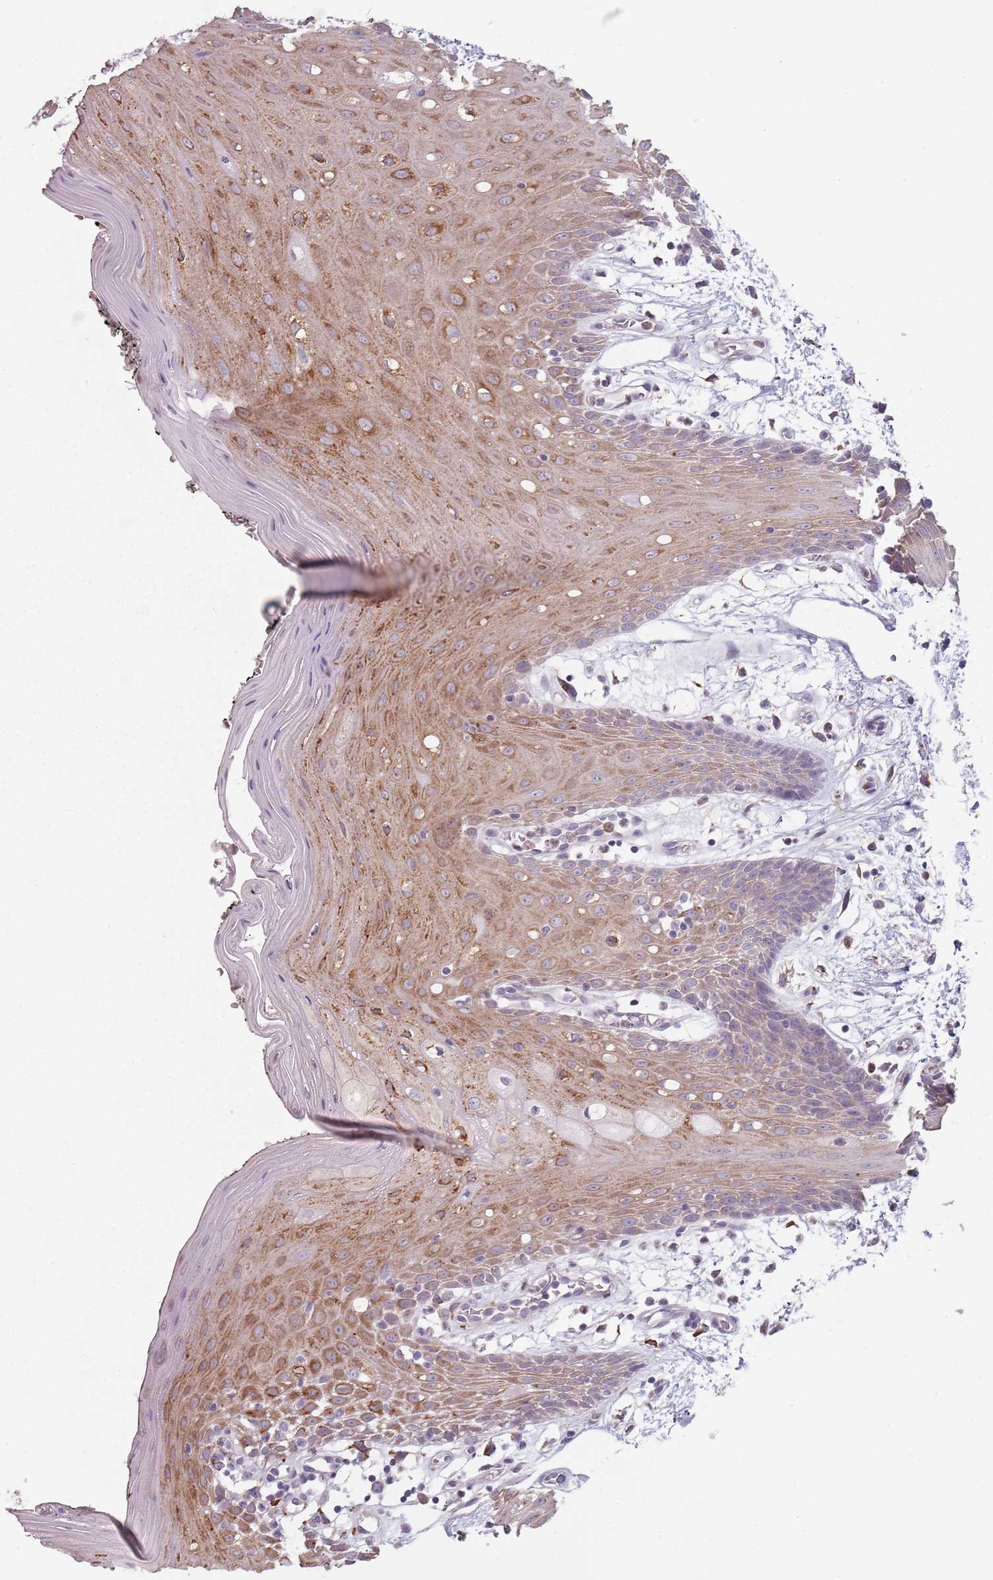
{"staining": {"intensity": "moderate", "quantity": ">75%", "location": "cytoplasmic/membranous"}, "tissue": "oral mucosa", "cell_type": "Squamous epithelial cells", "image_type": "normal", "snomed": [{"axis": "morphology", "description": "Normal tissue, NOS"}, {"axis": "topography", "description": "Oral tissue"}, {"axis": "topography", "description": "Tounge, NOS"}], "caption": "Protein expression by IHC shows moderate cytoplasmic/membranous expression in approximately >75% of squamous epithelial cells in normal oral mucosa. (DAB (3,3'-diaminobenzidine) = brown stain, brightfield microscopy at high magnification).", "gene": "RPS9", "patient": {"sex": "female", "age": 59}}